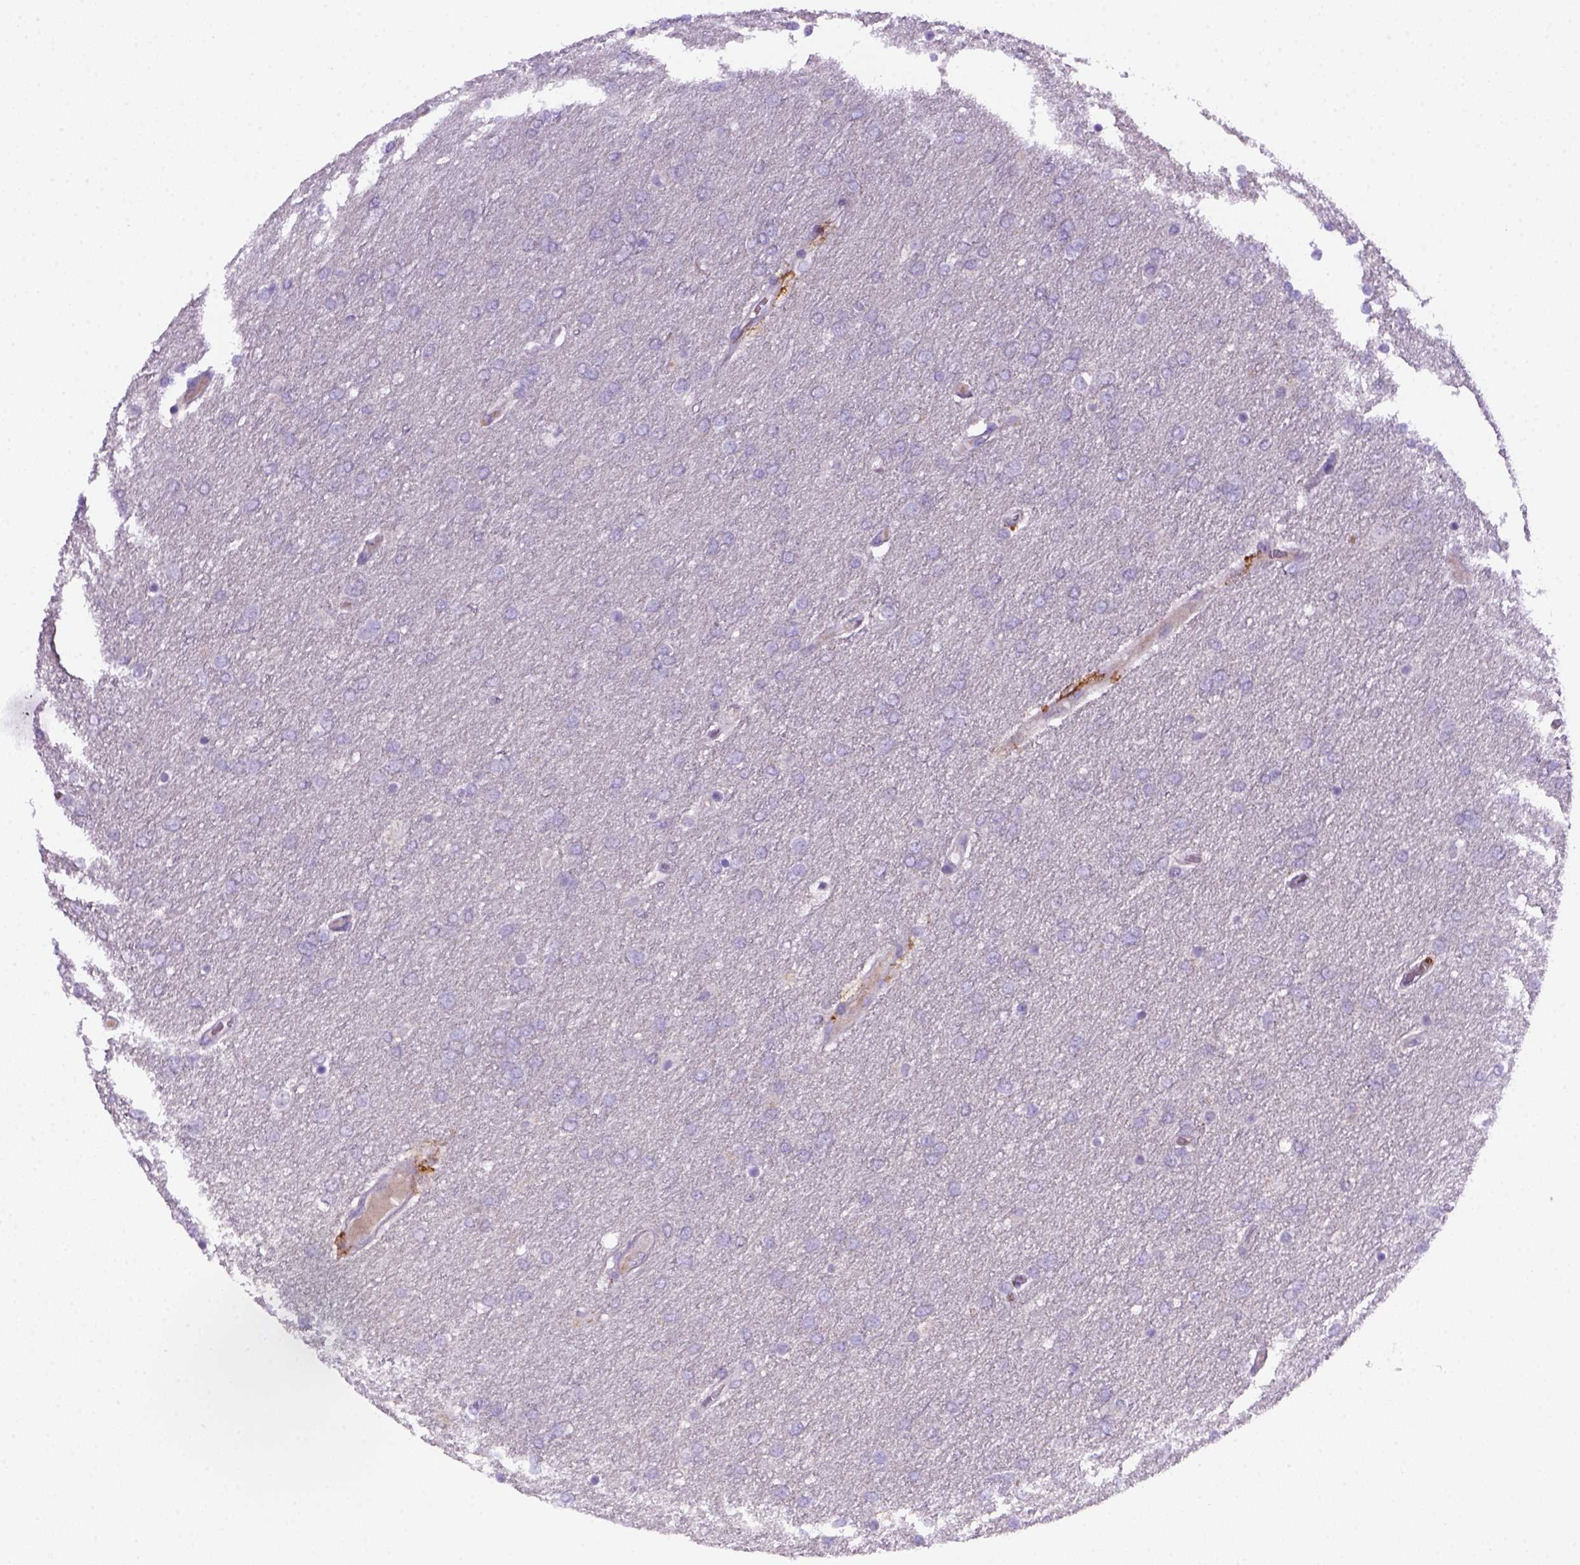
{"staining": {"intensity": "negative", "quantity": "none", "location": "none"}, "tissue": "glioma", "cell_type": "Tumor cells", "image_type": "cancer", "snomed": [{"axis": "morphology", "description": "Glioma, malignant, High grade"}, {"axis": "topography", "description": "Brain"}], "caption": "The histopathology image exhibits no significant expression in tumor cells of glioma. The staining was performed using DAB (3,3'-diaminobenzidine) to visualize the protein expression in brown, while the nuclei were stained in blue with hematoxylin (Magnification: 20x).", "gene": "CD14", "patient": {"sex": "female", "age": 61}}